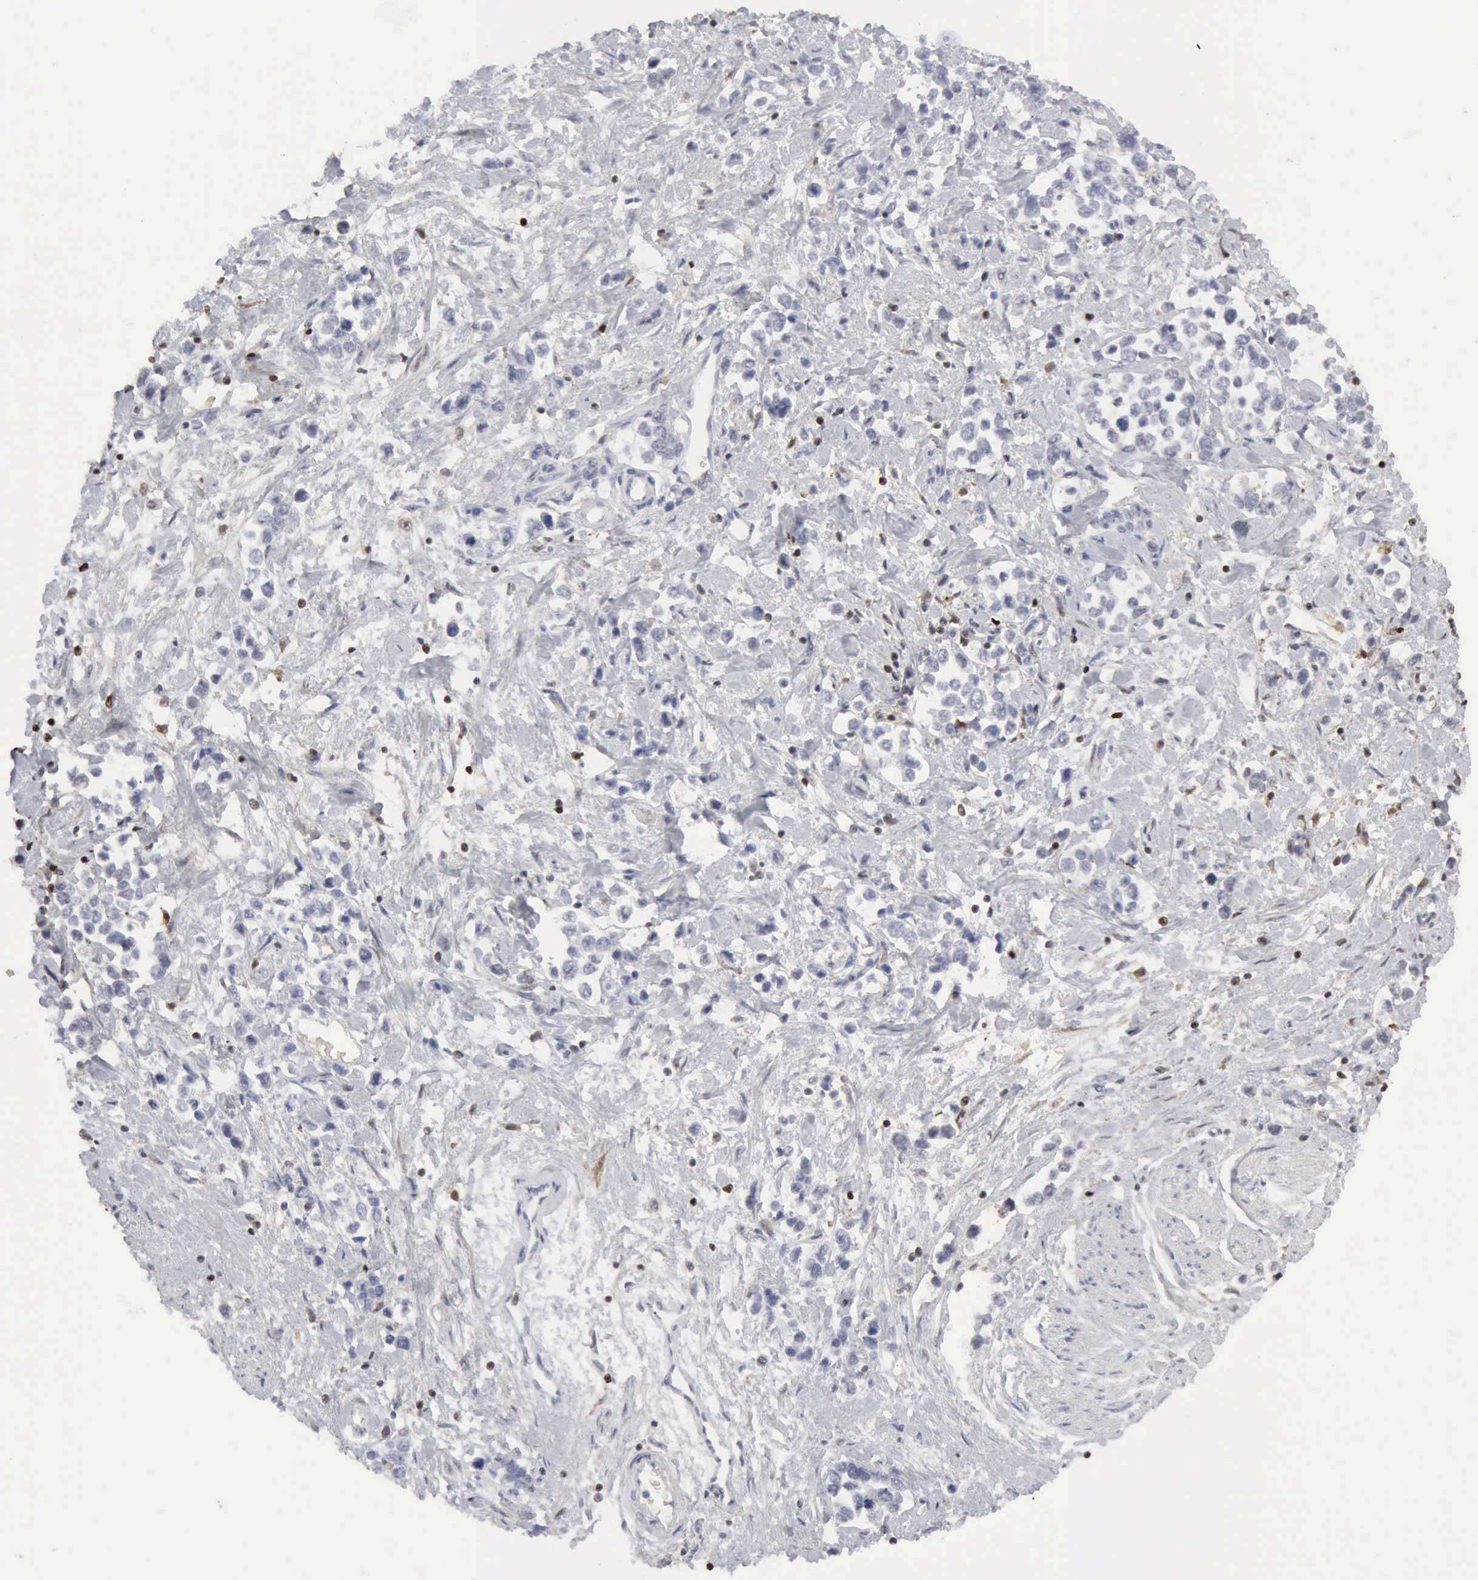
{"staining": {"intensity": "negative", "quantity": "none", "location": "none"}, "tissue": "stomach cancer", "cell_type": "Tumor cells", "image_type": "cancer", "snomed": [{"axis": "morphology", "description": "Adenocarcinoma, NOS"}, {"axis": "topography", "description": "Stomach, upper"}], "caption": "Histopathology image shows no protein staining in tumor cells of adenocarcinoma (stomach) tissue.", "gene": "STAT1", "patient": {"sex": "male", "age": 76}}